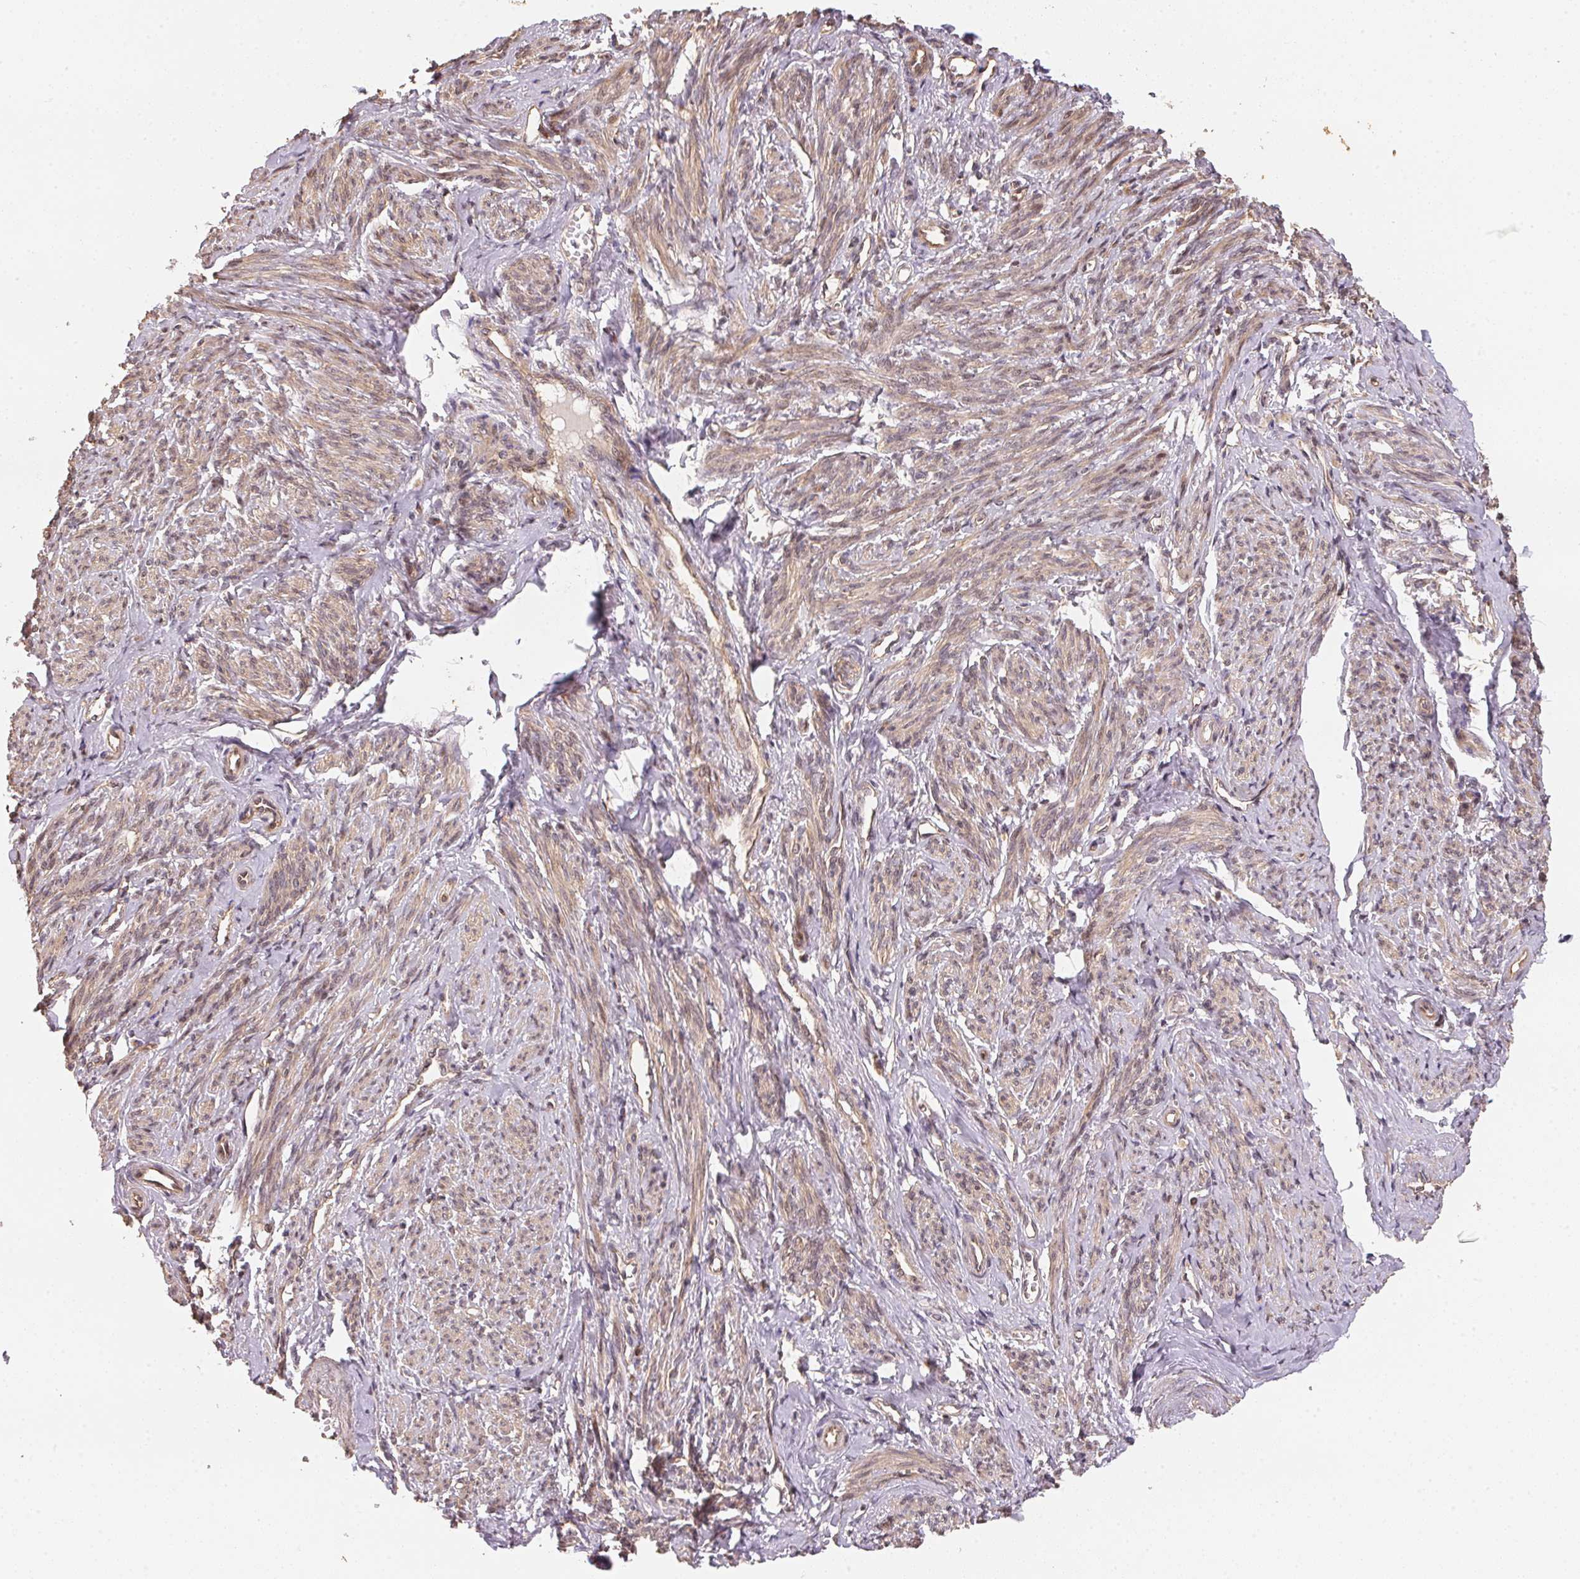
{"staining": {"intensity": "weak", "quantity": "25%-75%", "location": "cytoplasmic/membranous"}, "tissue": "smooth muscle", "cell_type": "Smooth muscle cells", "image_type": "normal", "snomed": [{"axis": "morphology", "description": "Normal tissue, NOS"}, {"axis": "topography", "description": "Smooth muscle"}], "caption": "Immunohistochemistry (IHC) of normal smooth muscle displays low levels of weak cytoplasmic/membranous expression in about 25%-75% of smooth muscle cells.", "gene": "TMEM222", "patient": {"sex": "female", "age": 65}}